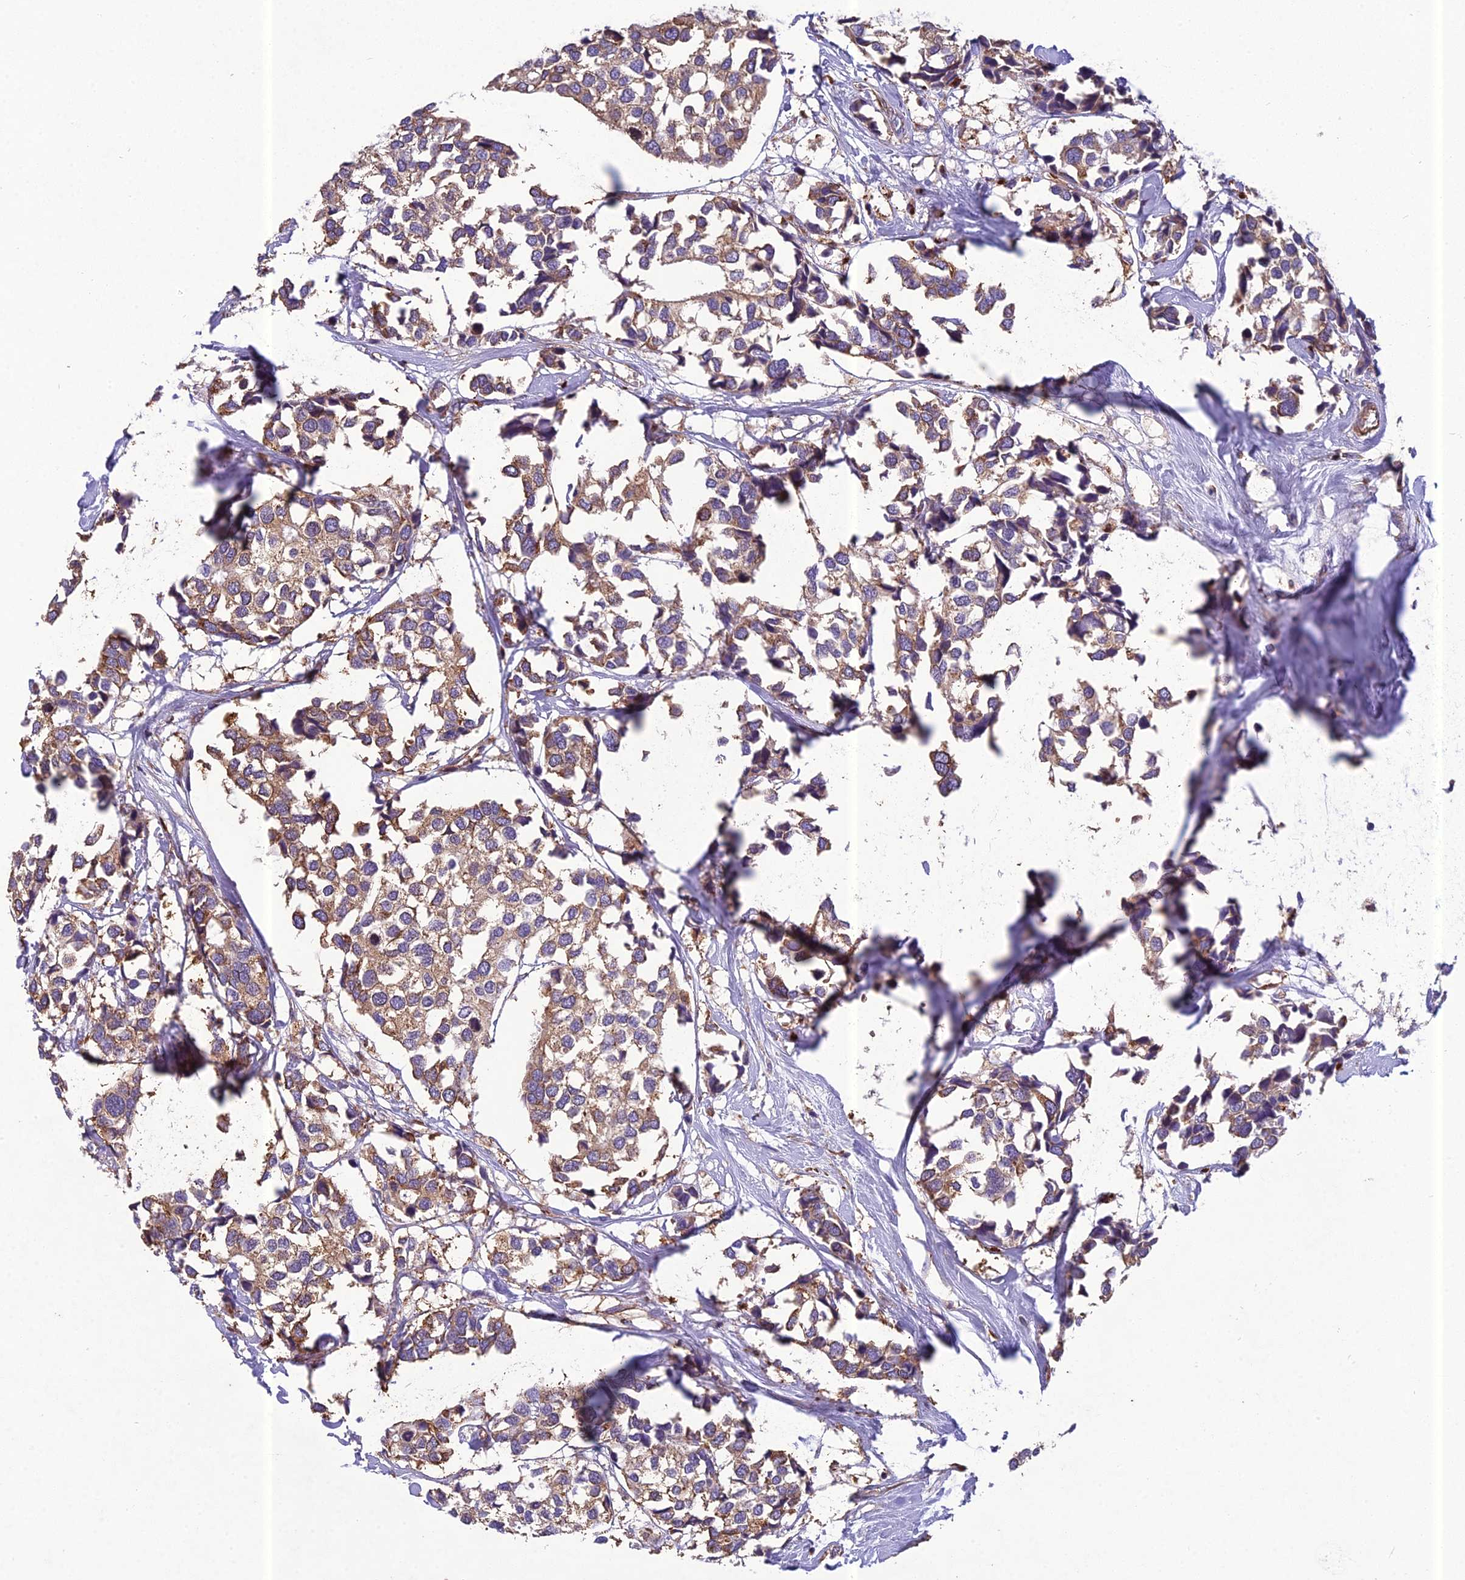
{"staining": {"intensity": "moderate", "quantity": ">75%", "location": "cytoplasmic/membranous"}, "tissue": "breast cancer", "cell_type": "Tumor cells", "image_type": "cancer", "snomed": [{"axis": "morphology", "description": "Duct carcinoma"}, {"axis": "topography", "description": "Breast"}], "caption": "Approximately >75% of tumor cells in human breast cancer (intraductal carcinoma) display moderate cytoplasmic/membranous protein positivity as visualized by brown immunohistochemical staining.", "gene": "SPDL1", "patient": {"sex": "female", "age": 83}}